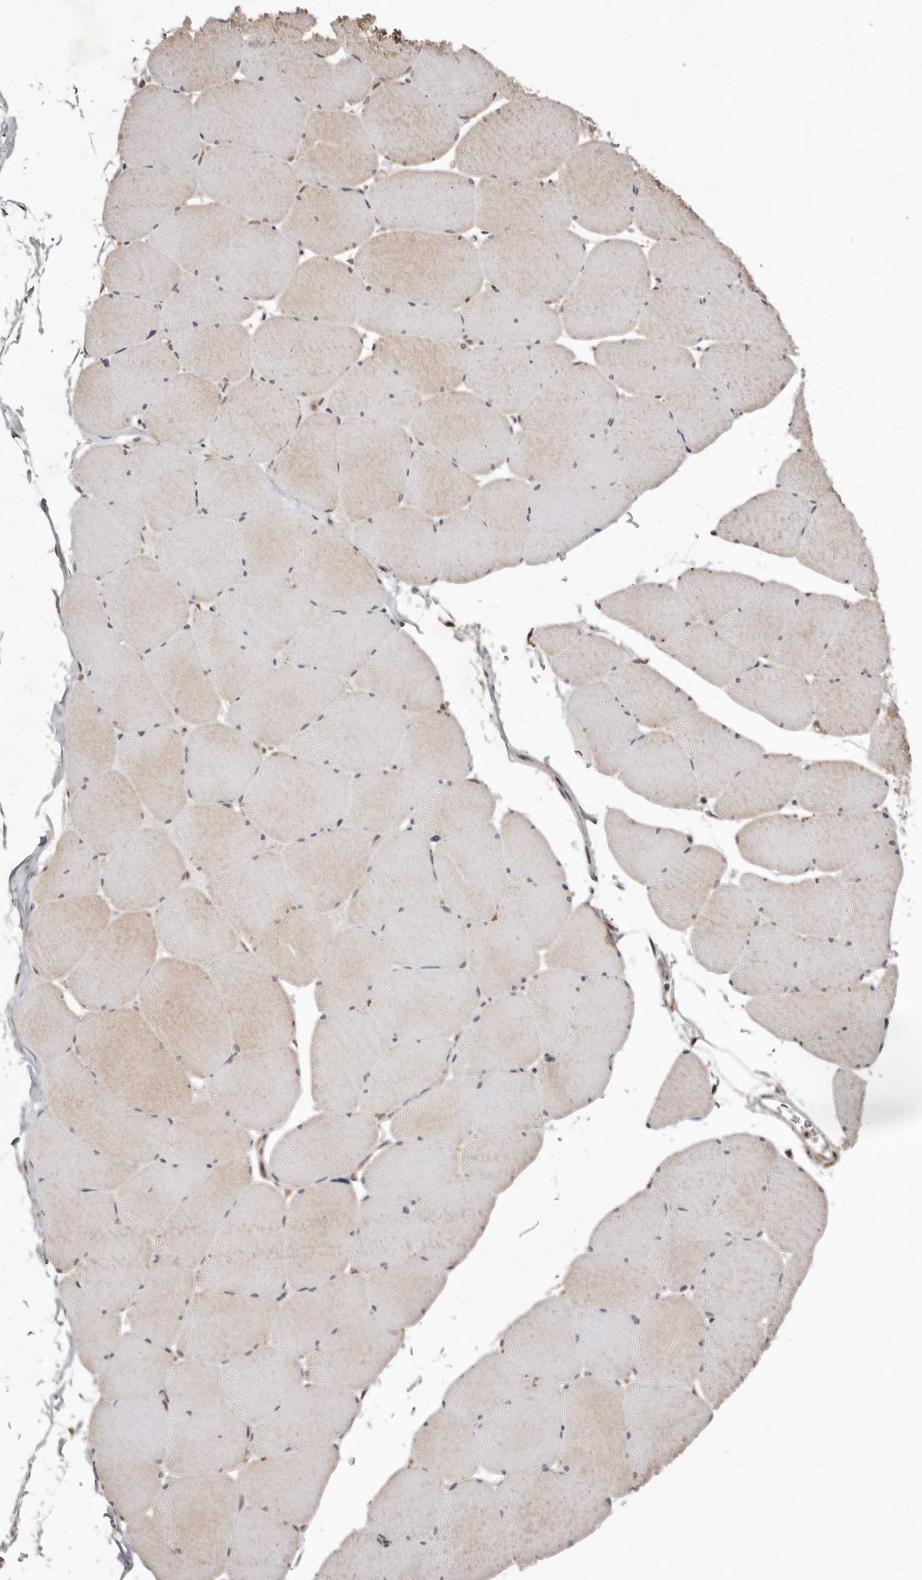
{"staining": {"intensity": "moderate", "quantity": "<25%", "location": "cytoplasmic/membranous"}, "tissue": "skeletal muscle", "cell_type": "Myocytes", "image_type": "normal", "snomed": [{"axis": "morphology", "description": "Normal tissue, NOS"}, {"axis": "topography", "description": "Skeletal muscle"}, {"axis": "topography", "description": "Head-Neck"}], "caption": "About <25% of myocytes in benign human skeletal muscle demonstrate moderate cytoplasmic/membranous protein positivity as visualized by brown immunohistochemical staining.", "gene": "RRM2B", "patient": {"sex": "male", "age": 66}}